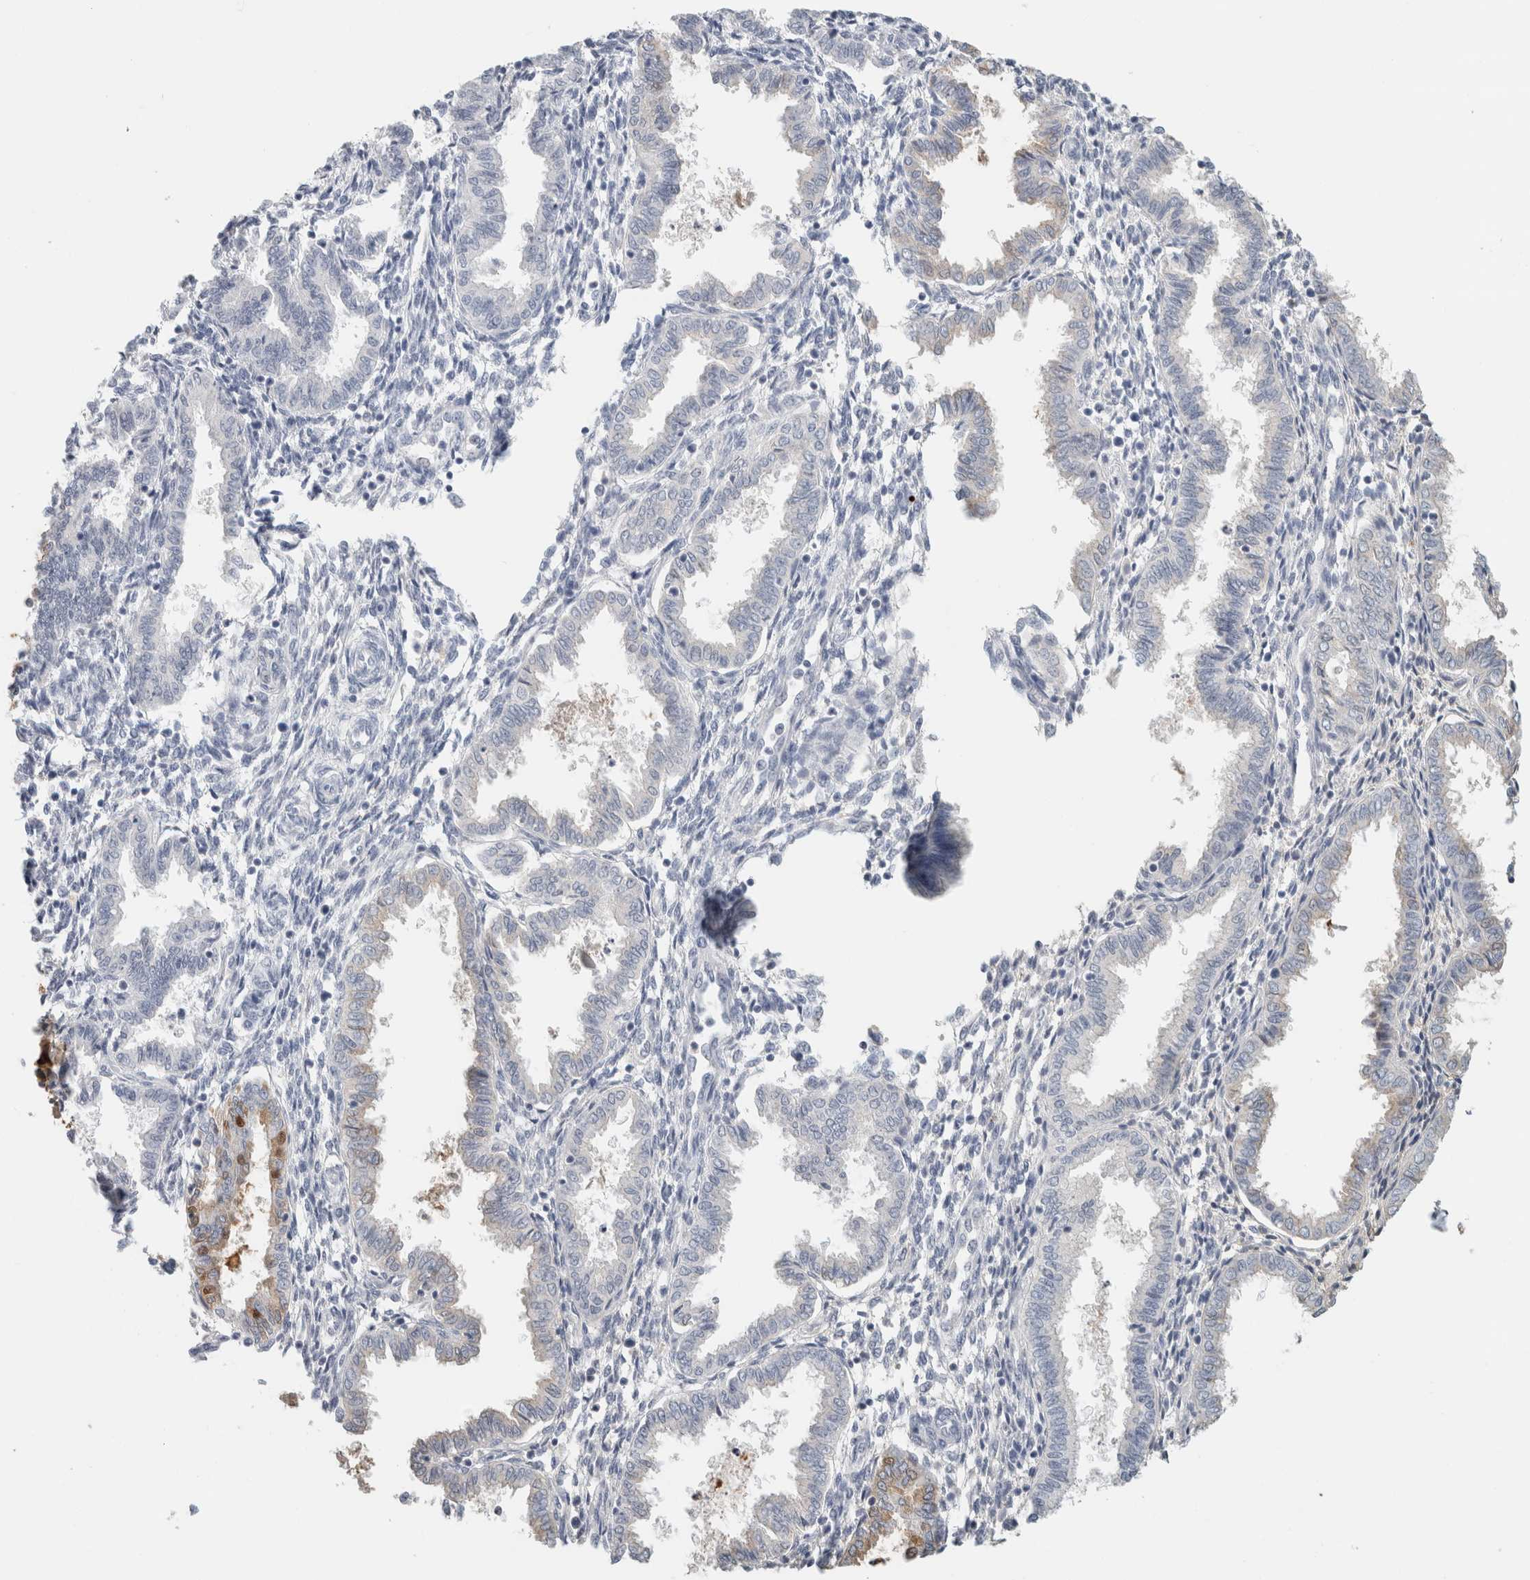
{"staining": {"intensity": "negative", "quantity": "none", "location": "none"}, "tissue": "endometrium", "cell_type": "Cells in endometrial stroma", "image_type": "normal", "snomed": [{"axis": "morphology", "description": "Normal tissue, NOS"}, {"axis": "topography", "description": "Endometrium"}], "caption": "The micrograph exhibits no staining of cells in endometrial stroma in benign endometrium. (DAB IHC, high magnification).", "gene": "IL6", "patient": {"sex": "female", "age": 33}}